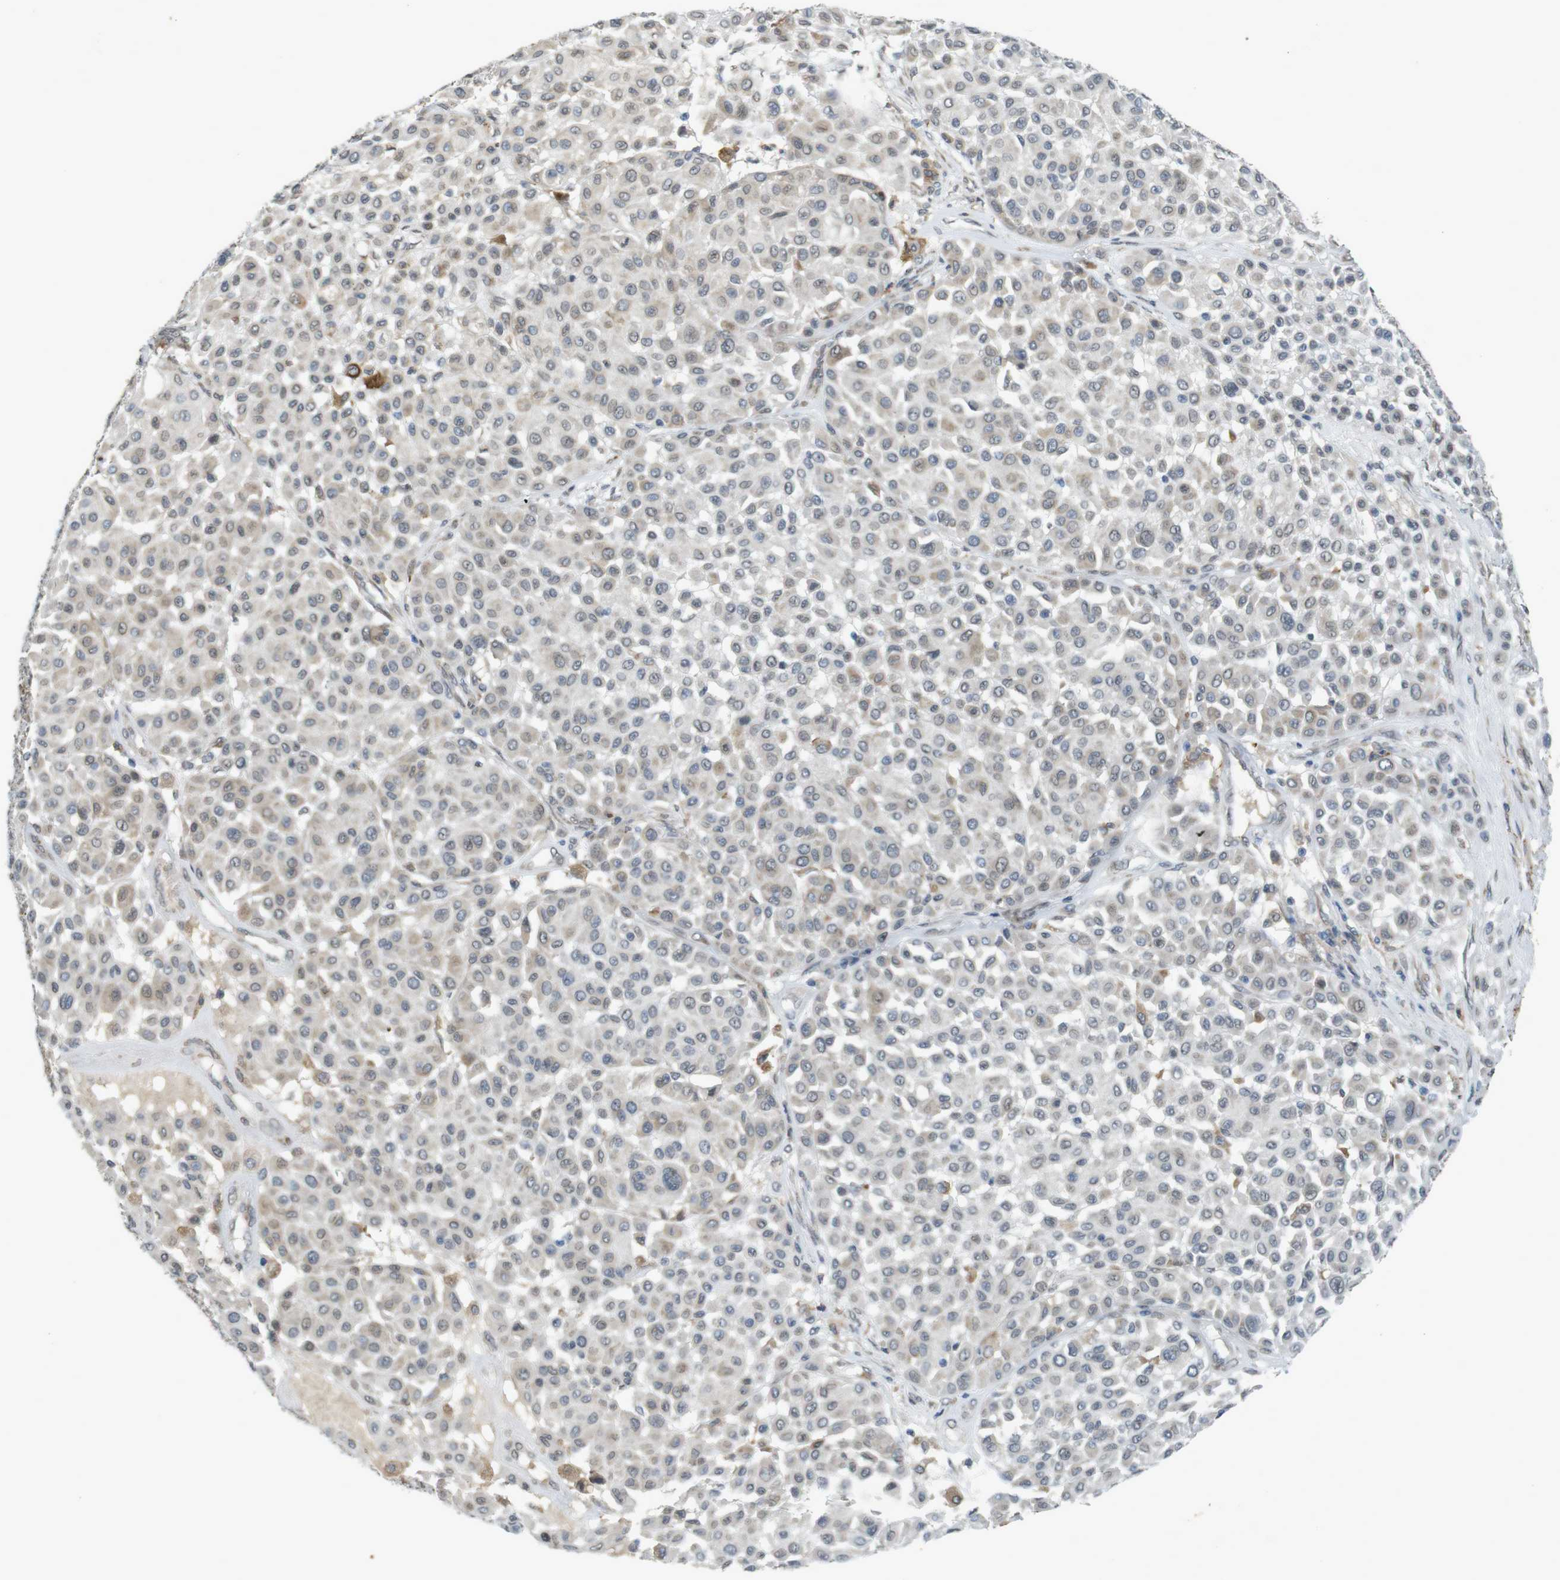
{"staining": {"intensity": "negative", "quantity": "none", "location": "none"}, "tissue": "melanoma", "cell_type": "Tumor cells", "image_type": "cancer", "snomed": [{"axis": "morphology", "description": "Malignant melanoma, Metastatic site"}, {"axis": "topography", "description": "Soft tissue"}], "caption": "Protein analysis of malignant melanoma (metastatic site) displays no significant positivity in tumor cells.", "gene": "FZD10", "patient": {"sex": "male", "age": 41}}